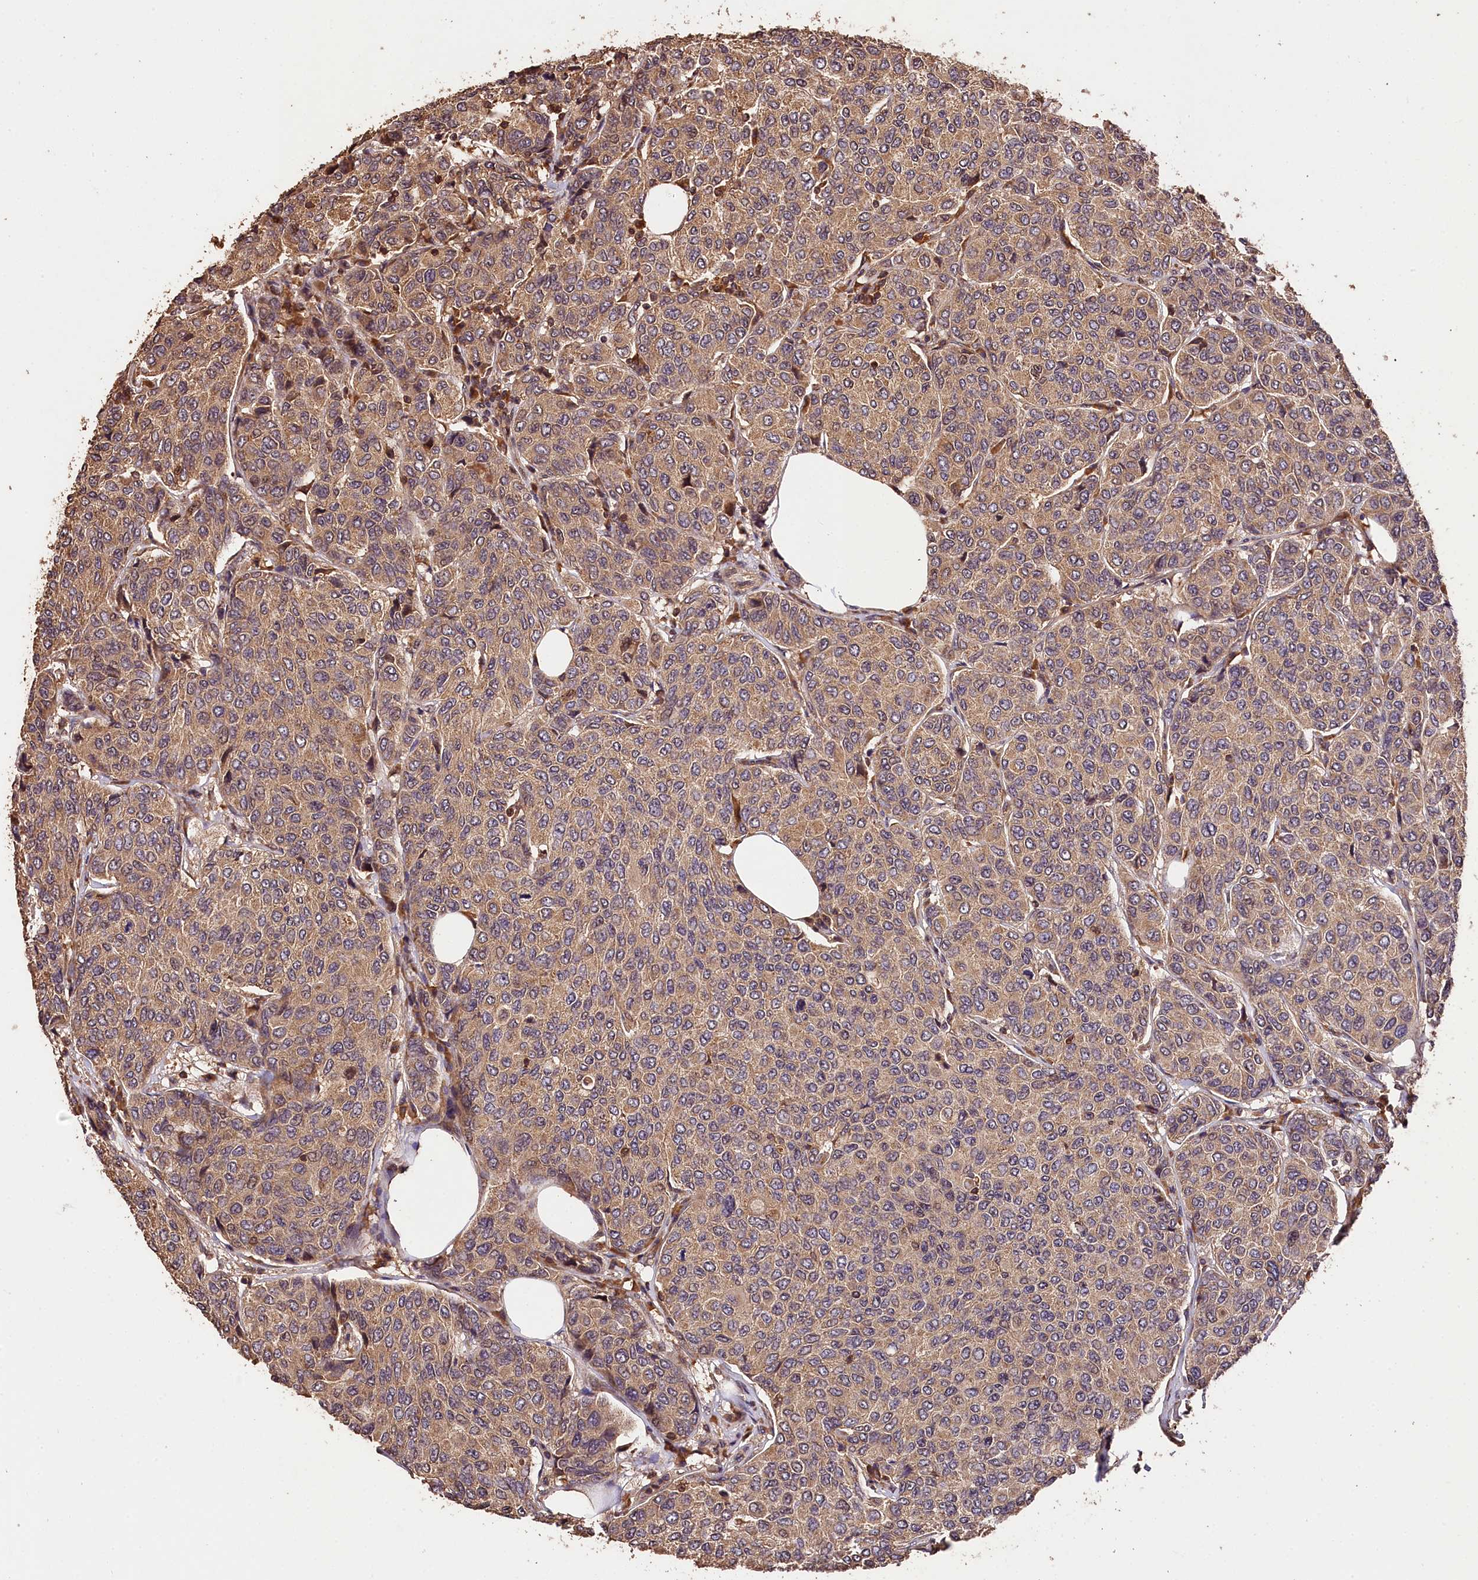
{"staining": {"intensity": "moderate", "quantity": ">75%", "location": "cytoplasmic/membranous"}, "tissue": "breast cancer", "cell_type": "Tumor cells", "image_type": "cancer", "snomed": [{"axis": "morphology", "description": "Duct carcinoma"}, {"axis": "topography", "description": "Breast"}], "caption": "Immunohistochemical staining of human breast cancer (intraductal carcinoma) demonstrates medium levels of moderate cytoplasmic/membranous expression in about >75% of tumor cells.", "gene": "KPTN", "patient": {"sex": "female", "age": 55}}